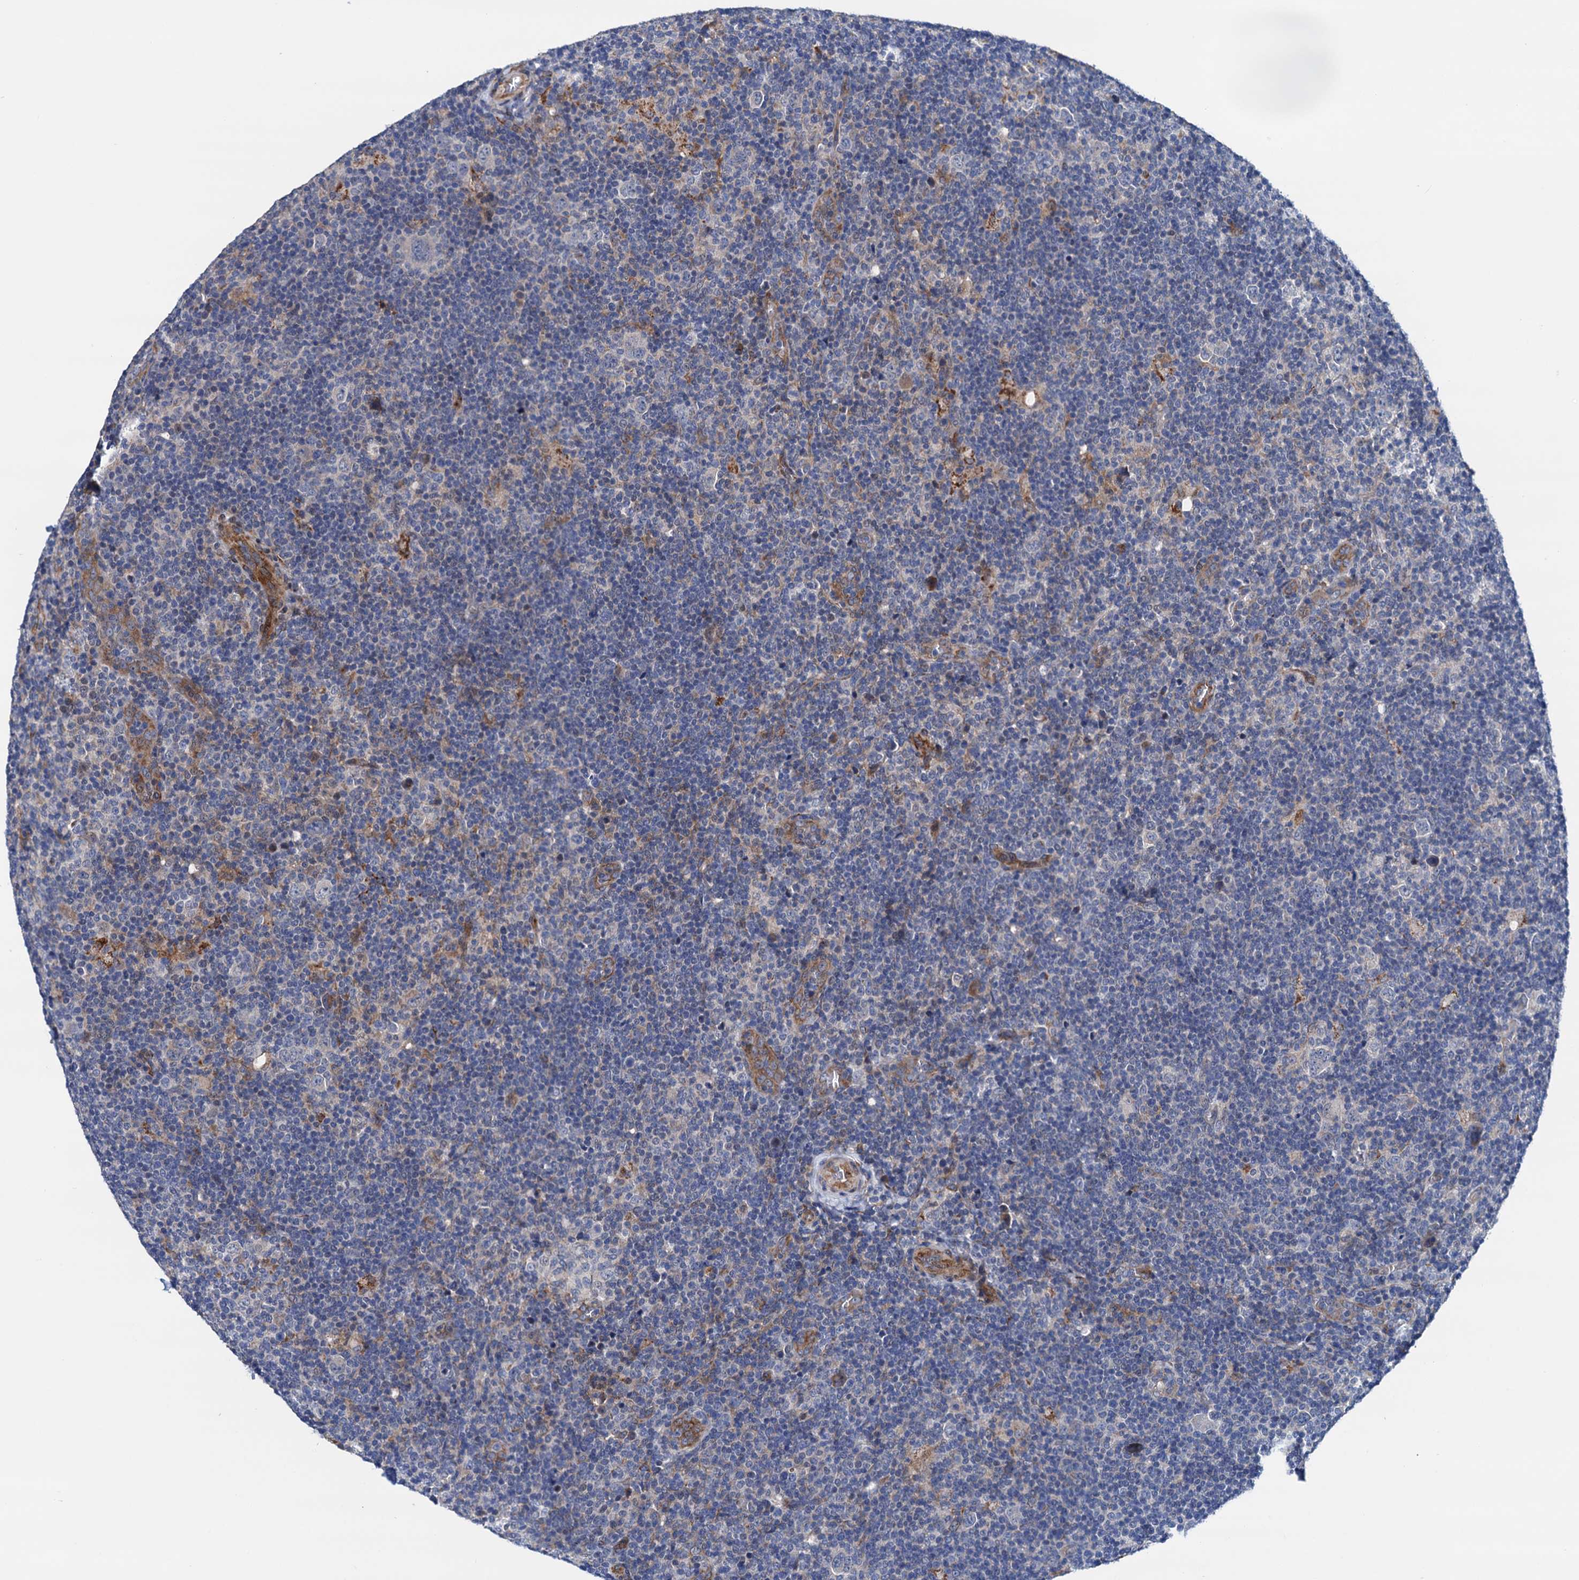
{"staining": {"intensity": "negative", "quantity": "none", "location": "none"}, "tissue": "lymphoma", "cell_type": "Tumor cells", "image_type": "cancer", "snomed": [{"axis": "morphology", "description": "Hodgkin's disease, NOS"}, {"axis": "topography", "description": "Lymph node"}], "caption": "An immunohistochemistry image of Hodgkin's disease is shown. There is no staining in tumor cells of Hodgkin's disease. (DAB immunohistochemistry, high magnification).", "gene": "RASSF9", "patient": {"sex": "female", "age": 57}}